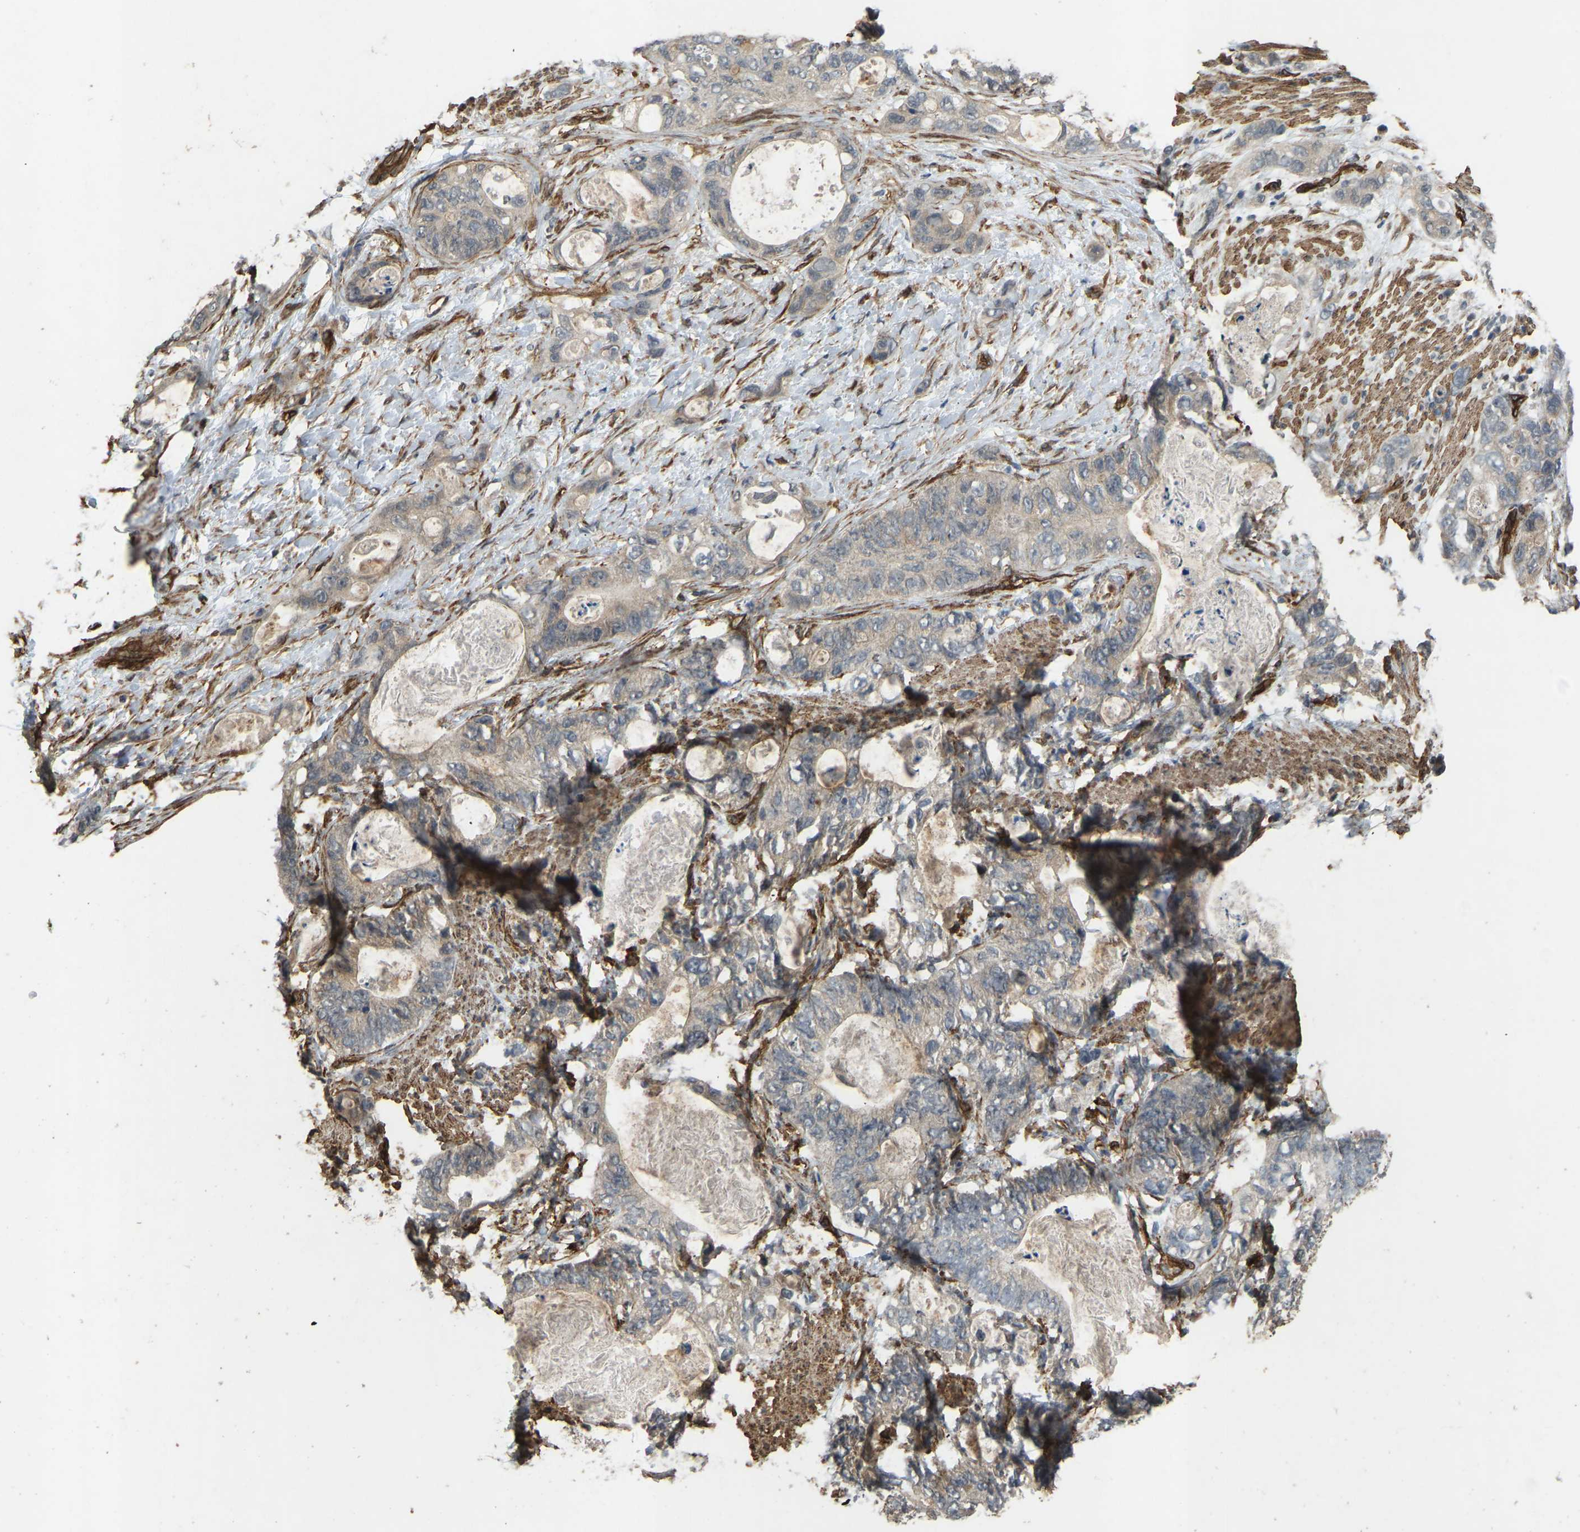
{"staining": {"intensity": "weak", "quantity": "<25%", "location": "cytoplasmic/membranous"}, "tissue": "stomach cancer", "cell_type": "Tumor cells", "image_type": "cancer", "snomed": [{"axis": "morphology", "description": "Normal tissue, NOS"}, {"axis": "morphology", "description": "Adenocarcinoma, NOS"}, {"axis": "topography", "description": "Stomach"}], "caption": "Immunohistochemical staining of human stomach cancer exhibits no significant staining in tumor cells. Nuclei are stained in blue.", "gene": "NMB", "patient": {"sex": "female", "age": 89}}